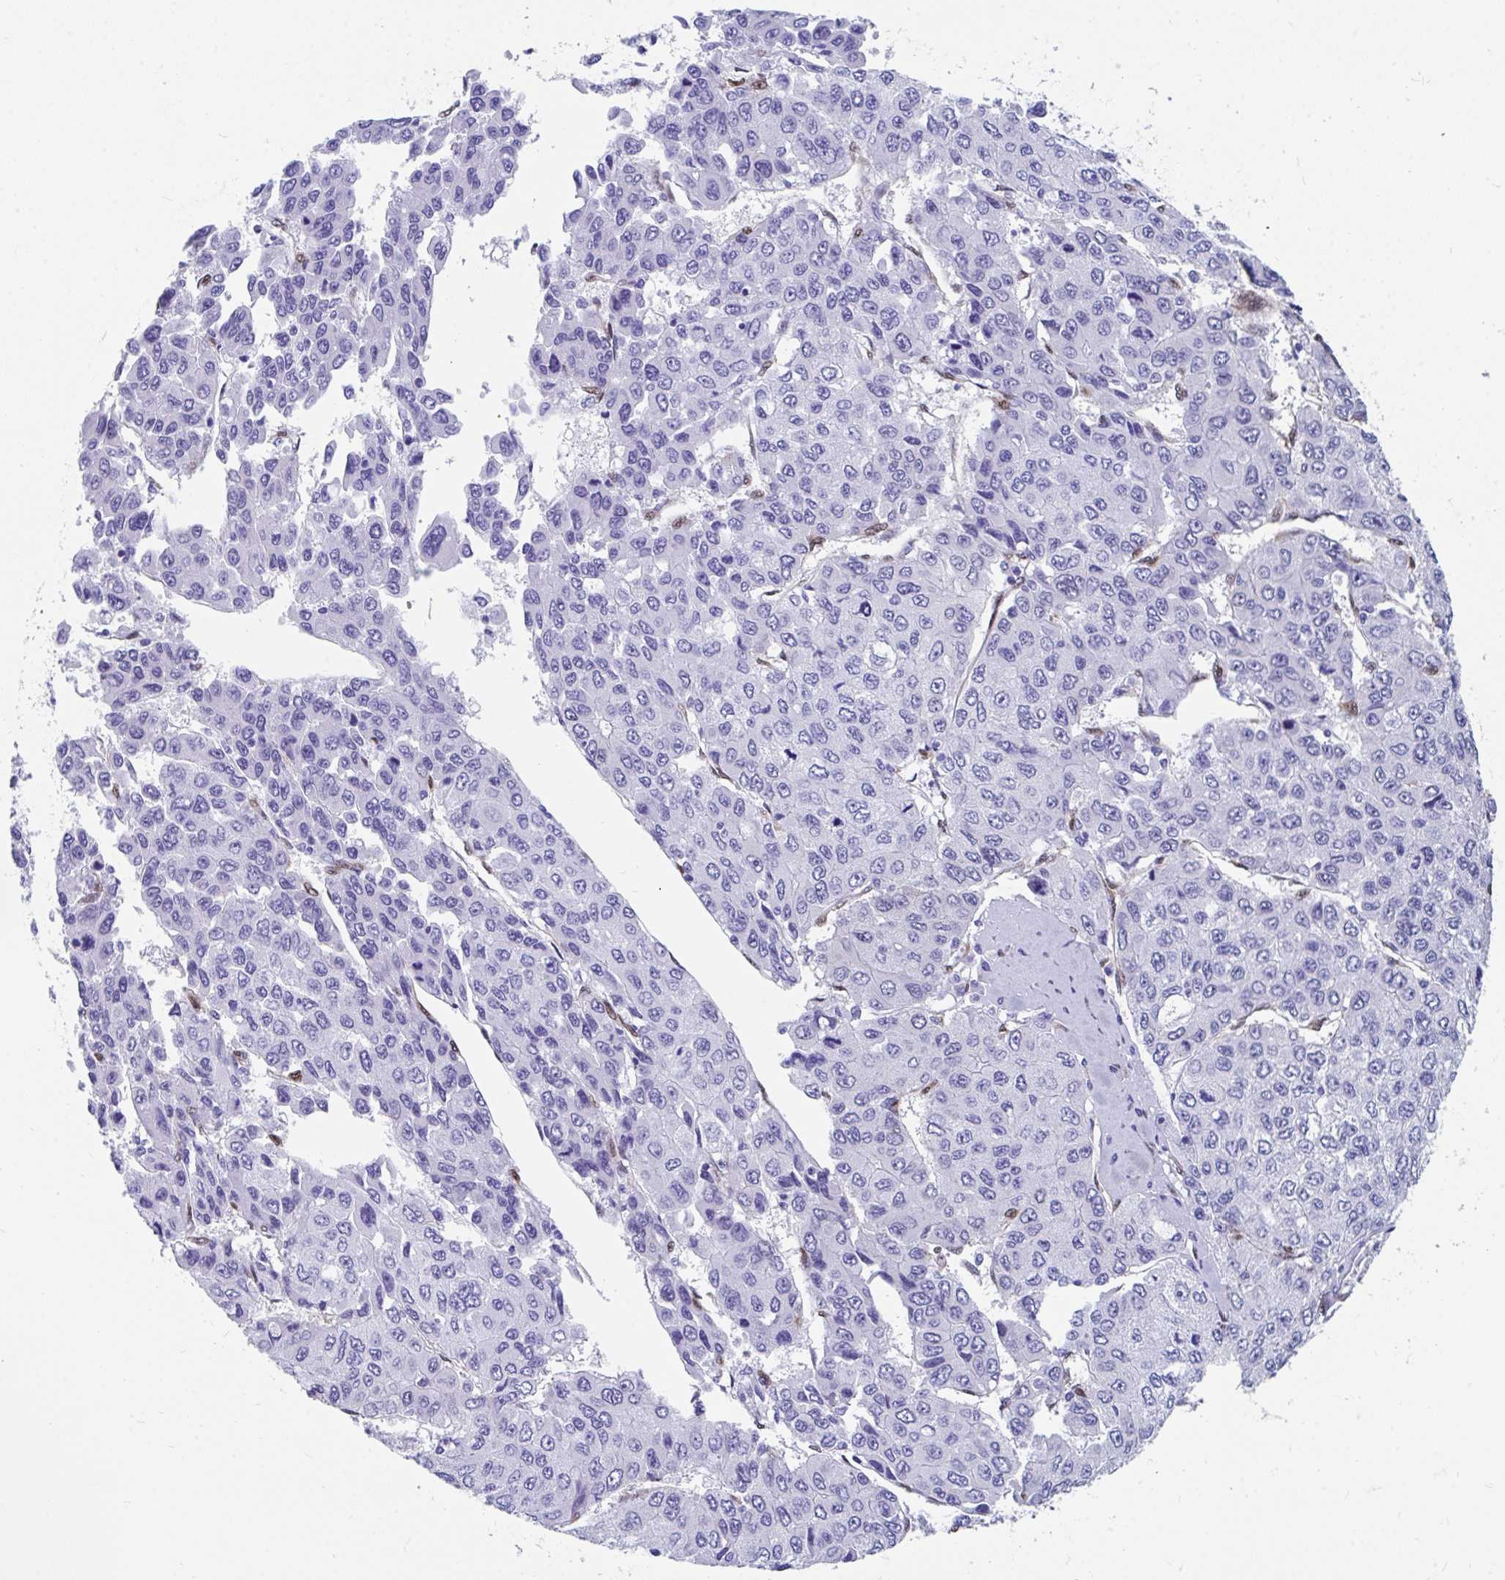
{"staining": {"intensity": "negative", "quantity": "none", "location": "none"}, "tissue": "liver cancer", "cell_type": "Tumor cells", "image_type": "cancer", "snomed": [{"axis": "morphology", "description": "Carcinoma, Hepatocellular, NOS"}, {"axis": "topography", "description": "Liver"}], "caption": "Immunohistochemistry of human liver cancer (hepatocellular carcinoma) demonstrates no positivity in tumor cells.", "gene": "RBPMS", "patient": {"sex": "female", "age": 66}}